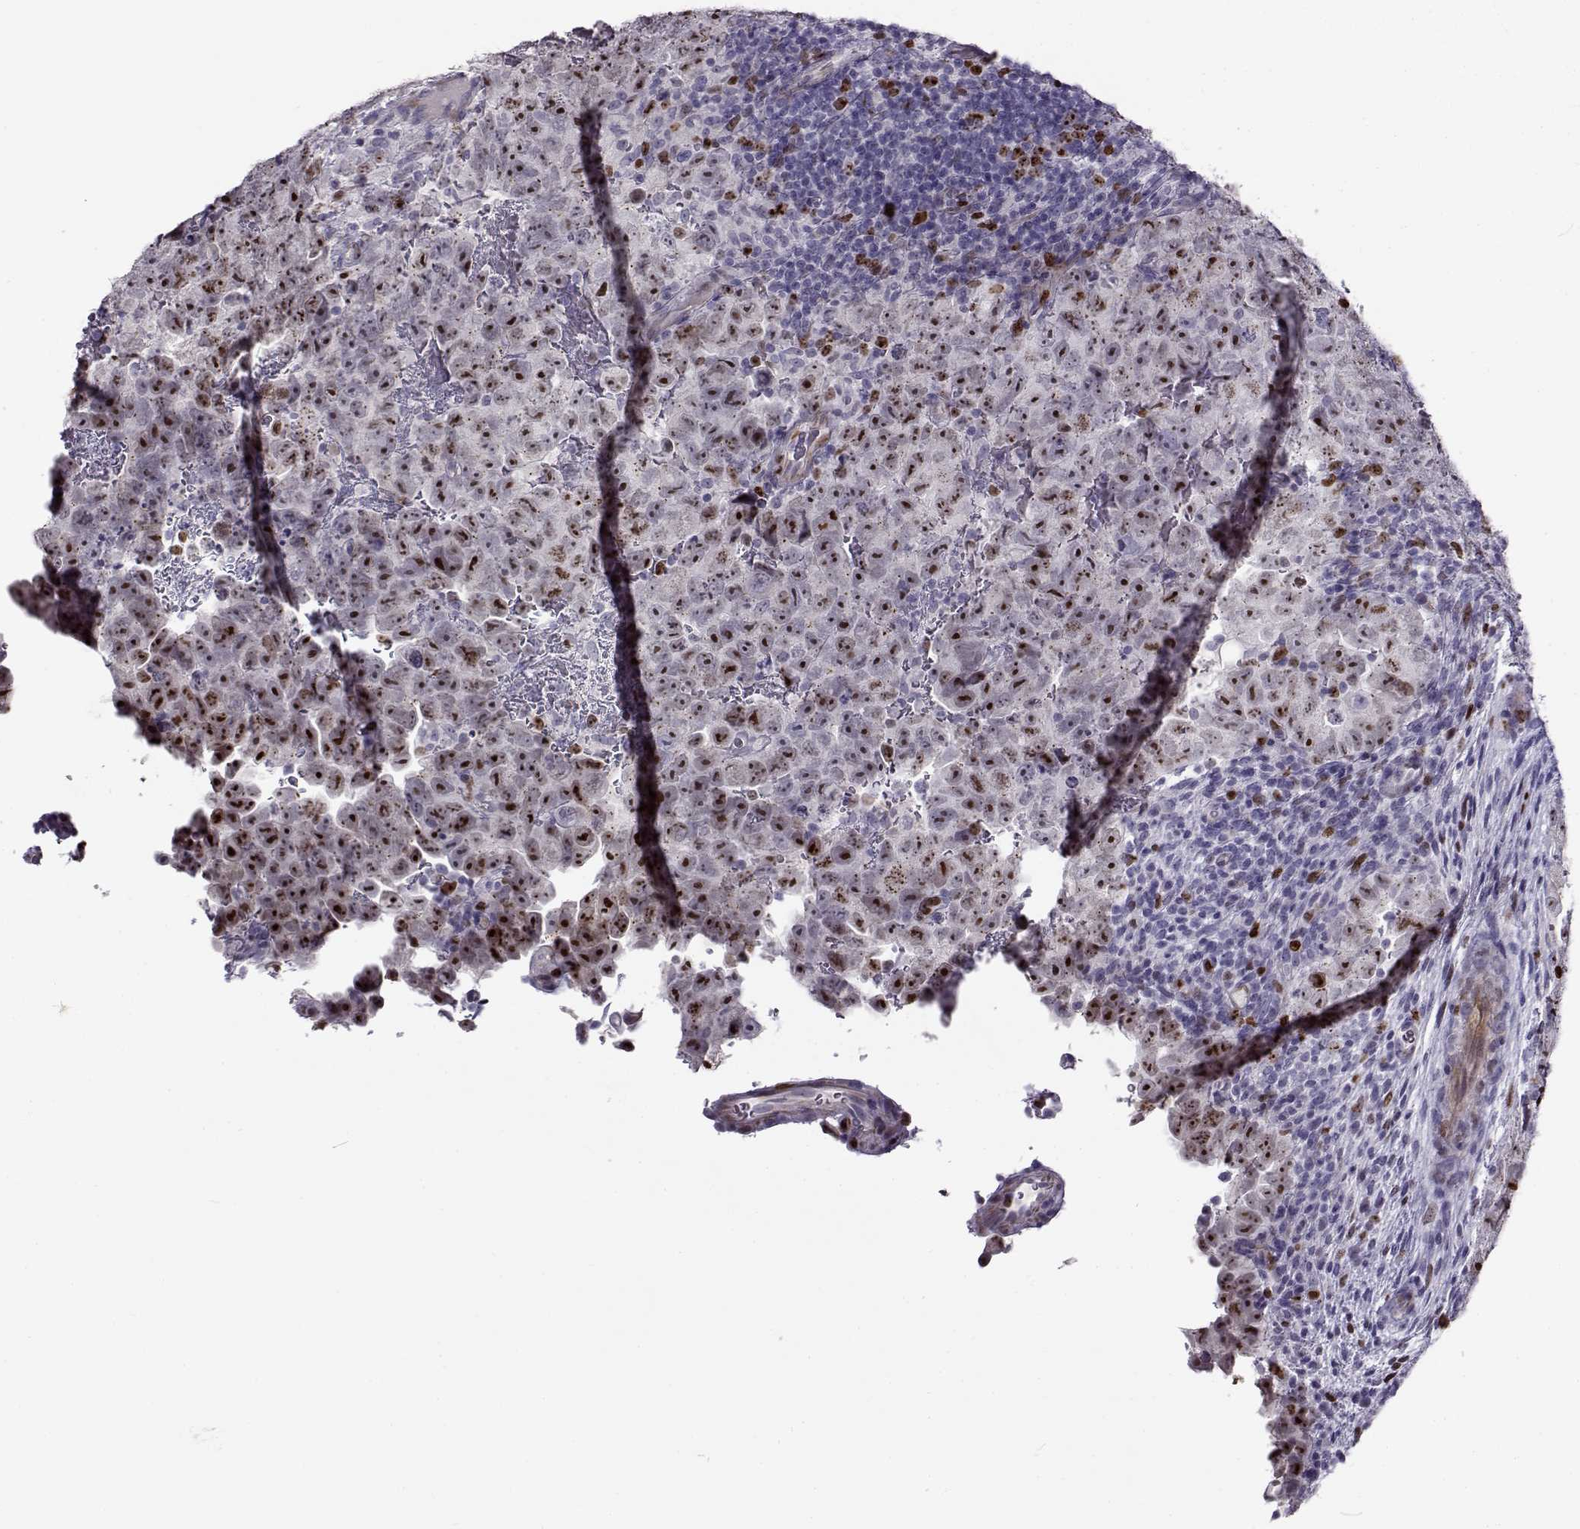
{"staining": {"intensity": "moderate", "quantity": "<25%", "location": "nuclear"}, "tissue": "testis cancer", "cell_type": "Tumor cells", "image_type": "cancer", "snomed": [{"axis": "morphology", "description": "Carcinoma, Embryonal, NOS"}, {"axis": "topography", "description": "Testis"}], "caption": "An IHC photomicrograph of neoplastic tissue is shown. Protein staining in brown highlights moderate nuclear positivity in testis cancer (embryonal carcinoma) within tumor cells.", "gene": "NPW", "patient": {"sex": "male", "age": 24}}